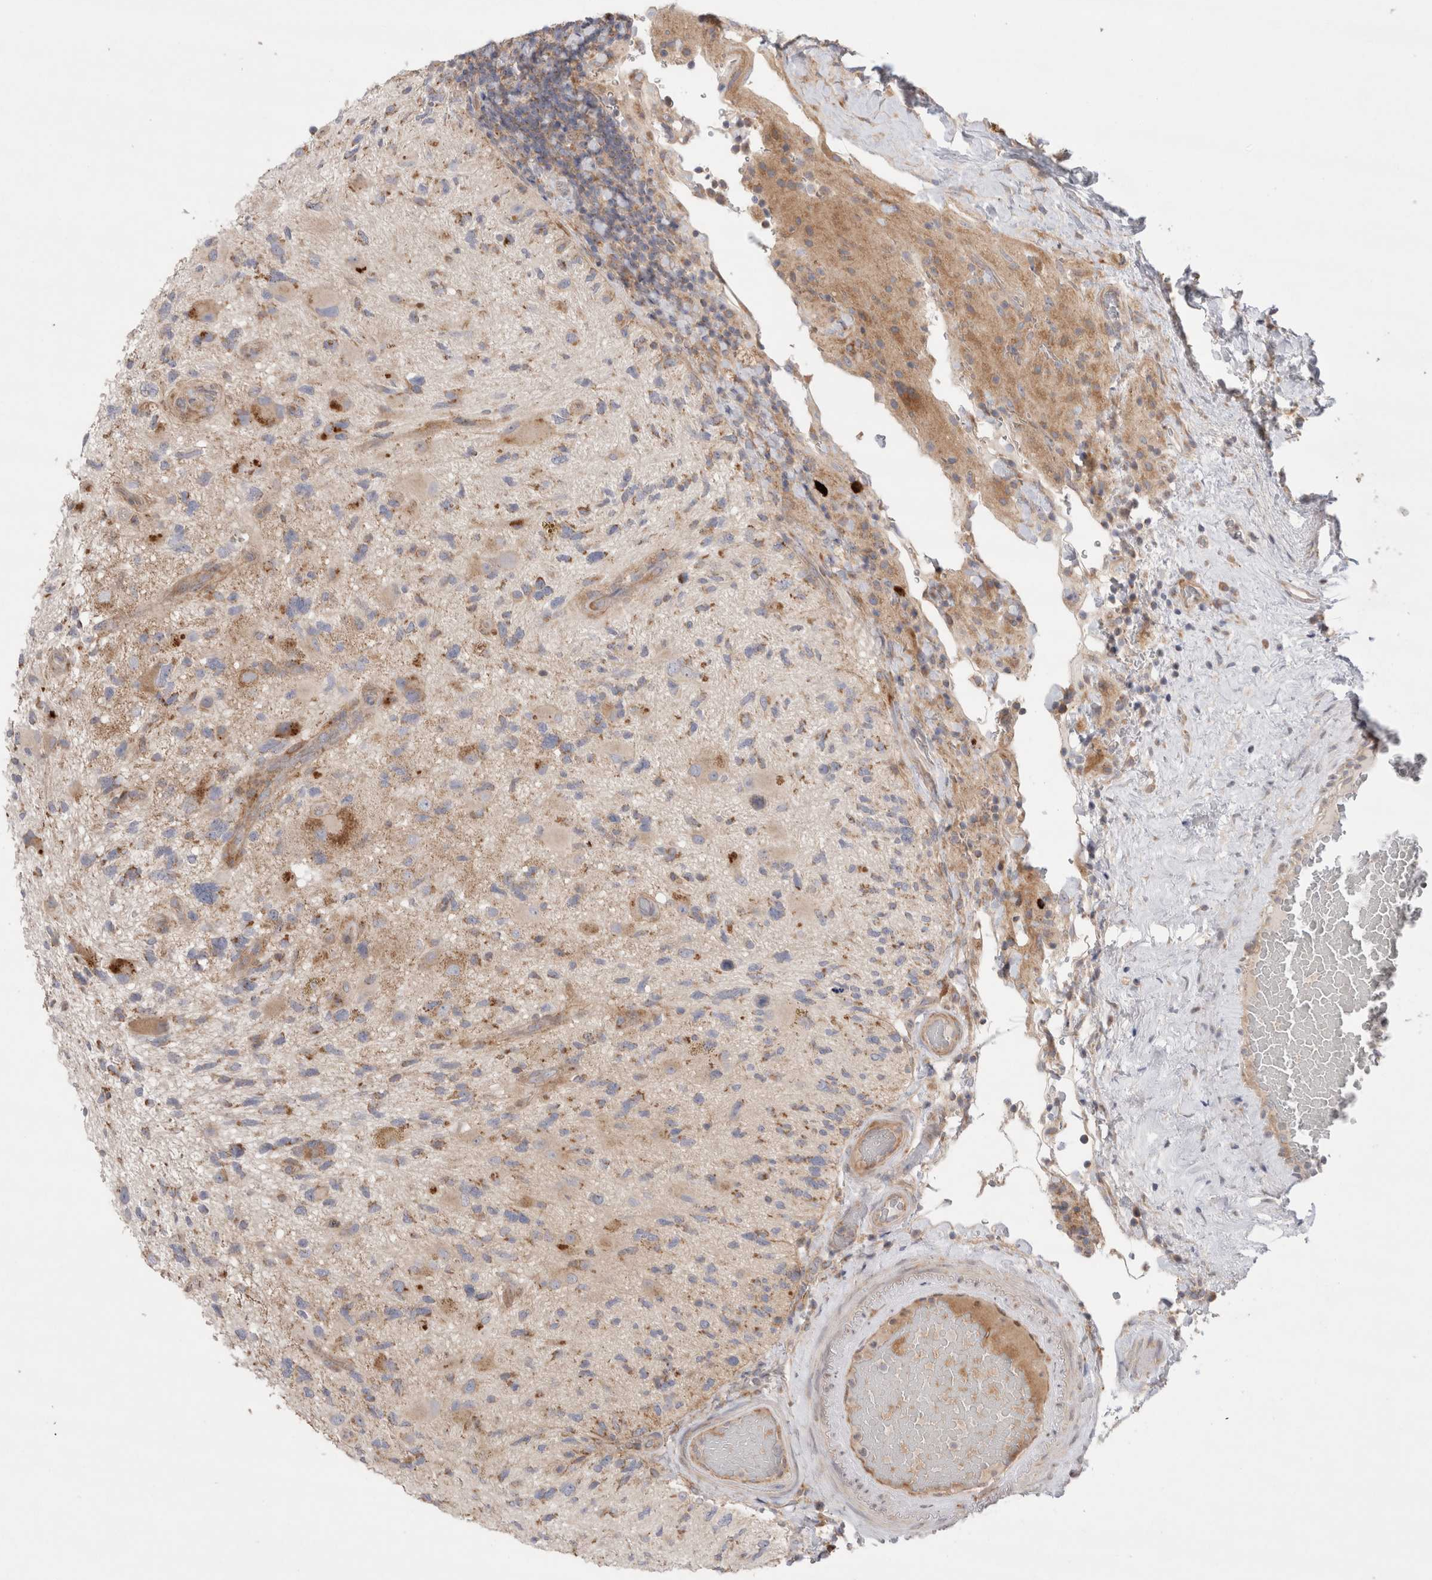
{"staining": {"intensity": "weak", "quantity": "<25%", "location": "cytoplasmic/membranous"}, "tissue": "glioma", "cell_type": "Tumor cells", "image_type": "cancer", "snomed": [{"axis": "morphology", "description": "Glioma, malignant, High grade"}, {"axis": "topography", "description": "Brain"}], "caption": "Human glioma stained for a protein using immunohistochemistry (IHC) shows no positivity in tumor cells.", "gene": "TBC1D16", "patient": {"sex": "male", "age": 33}}